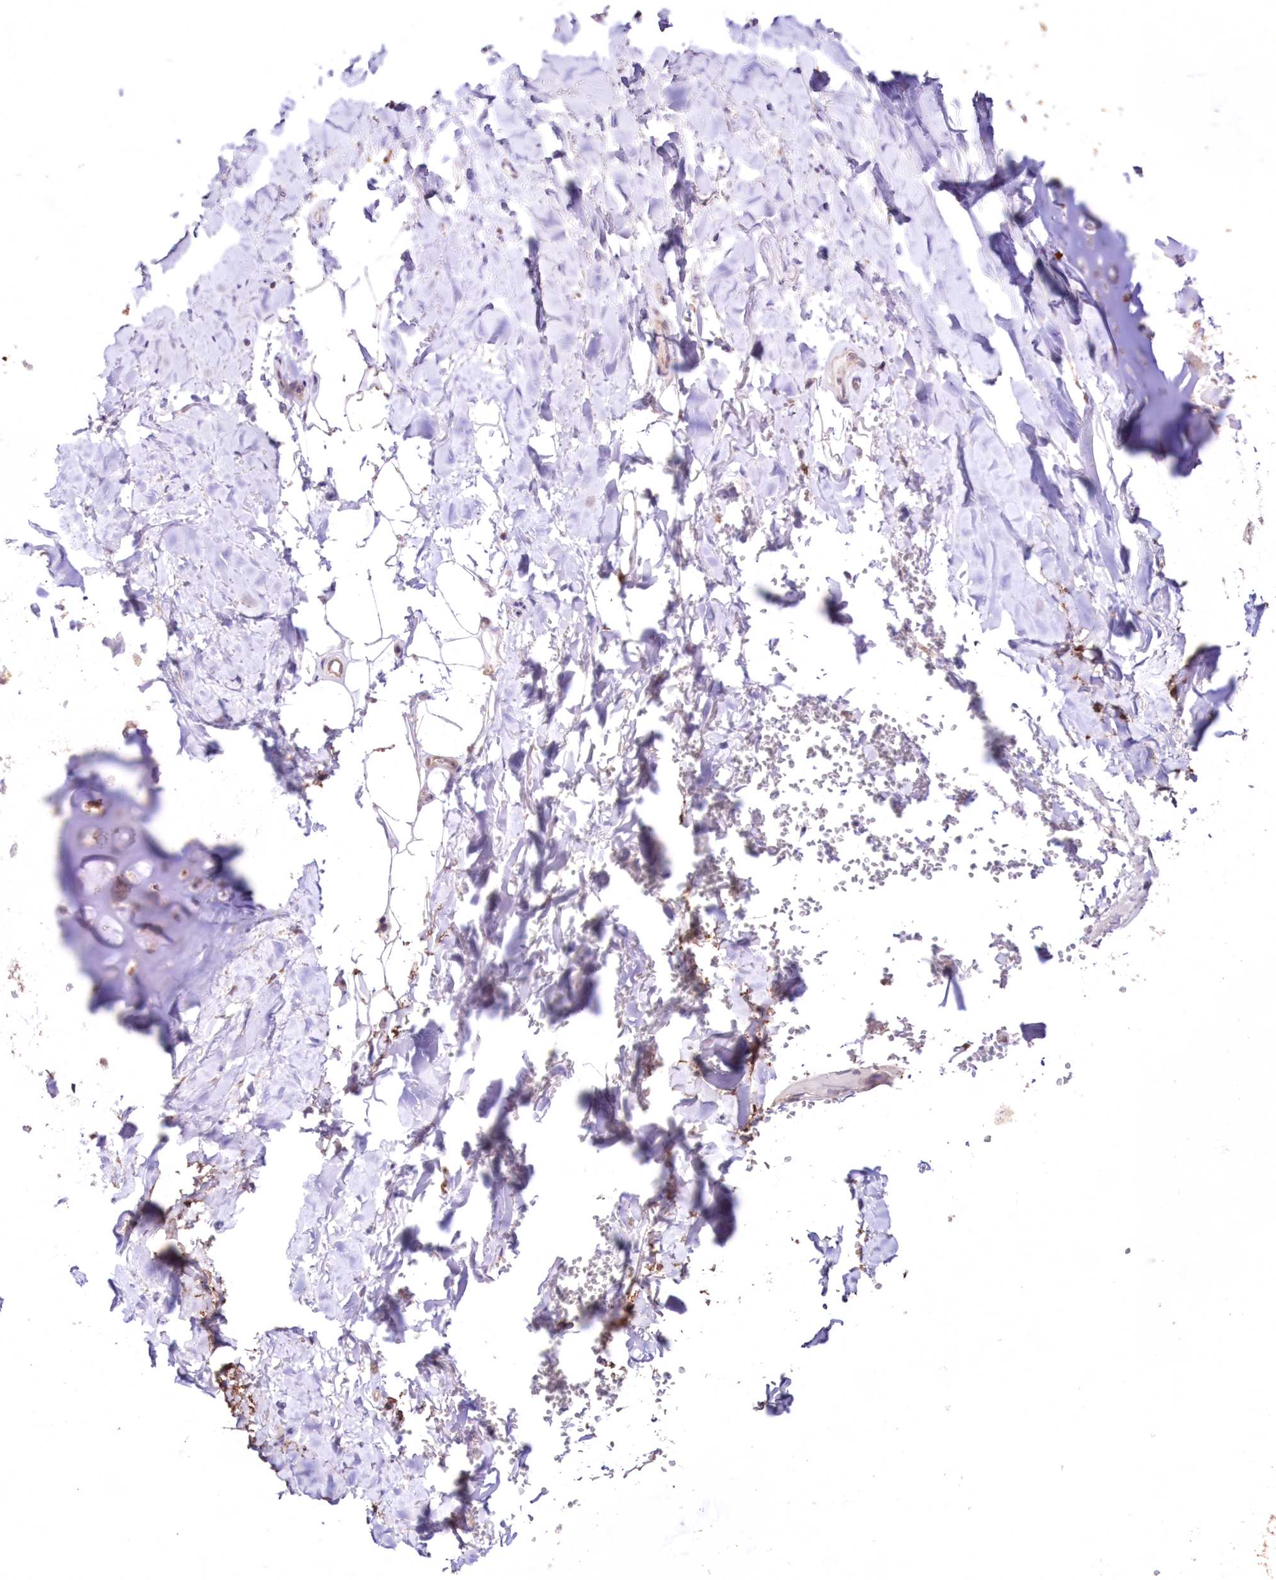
{"staining": {"intensity": "moderate", "quantity": "25%-75%", "location": "cytoplasmic/membranous"}, "tissue": "adipose tissue", "cell_type": "Adipocytes", "image_type": "normal", "snomed": [{"axis": "morphology", "description": "Normal tissue, NOS"}, {"axis": "topography", "description": "Cartilage tissue"}], "caption": "High-magnification brightfield microscopy of normal adipose tissue stained with DAB (brown) and counterstained with hematoxylin (blue). adipocytes exhibit moderate cytoplasmic/membranous staining is present in approximately25%-75% of cells.", "gene": "HADHB", "patient": {"sex": "female", "age": 63}}